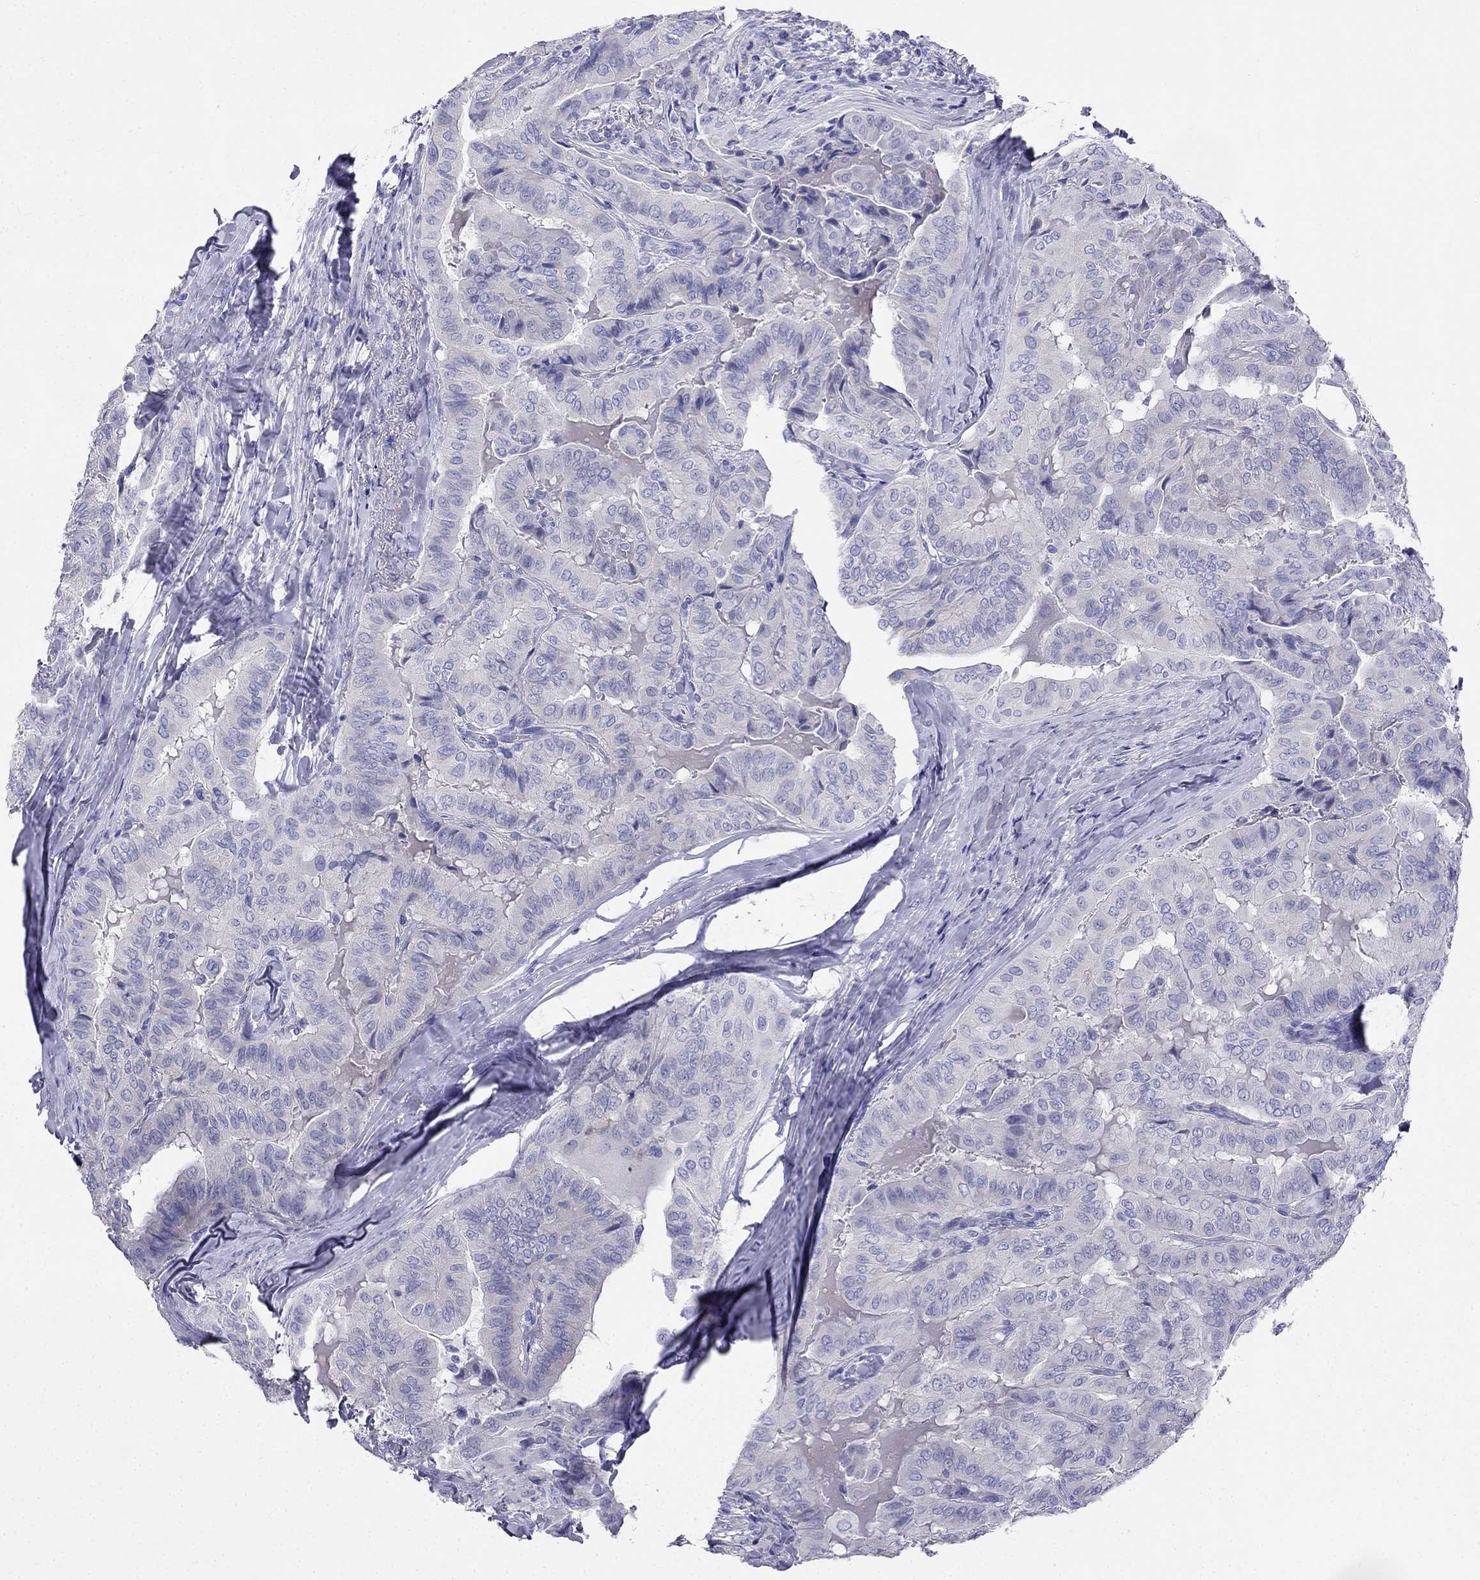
{"staining": {"intensity": "negative", "quantity": "none", "location": "none"}, "tissue": "thyroid cancer", "cell_type": "Tumor cells", "image_type": "cancer", "snomed": [{"axis": "morphology", "description": "Papillary adenocarcinoma, NOS"}, {"axis": "topography", "description": "Thyroid gland"}], "caption": "Thyroid papillary adenocarcinoma stained for a protein using immunohistochemistry displays no staining tumor cells.", "gene": "RFLNA", "patient": {"sex": "female", "age": 68}}